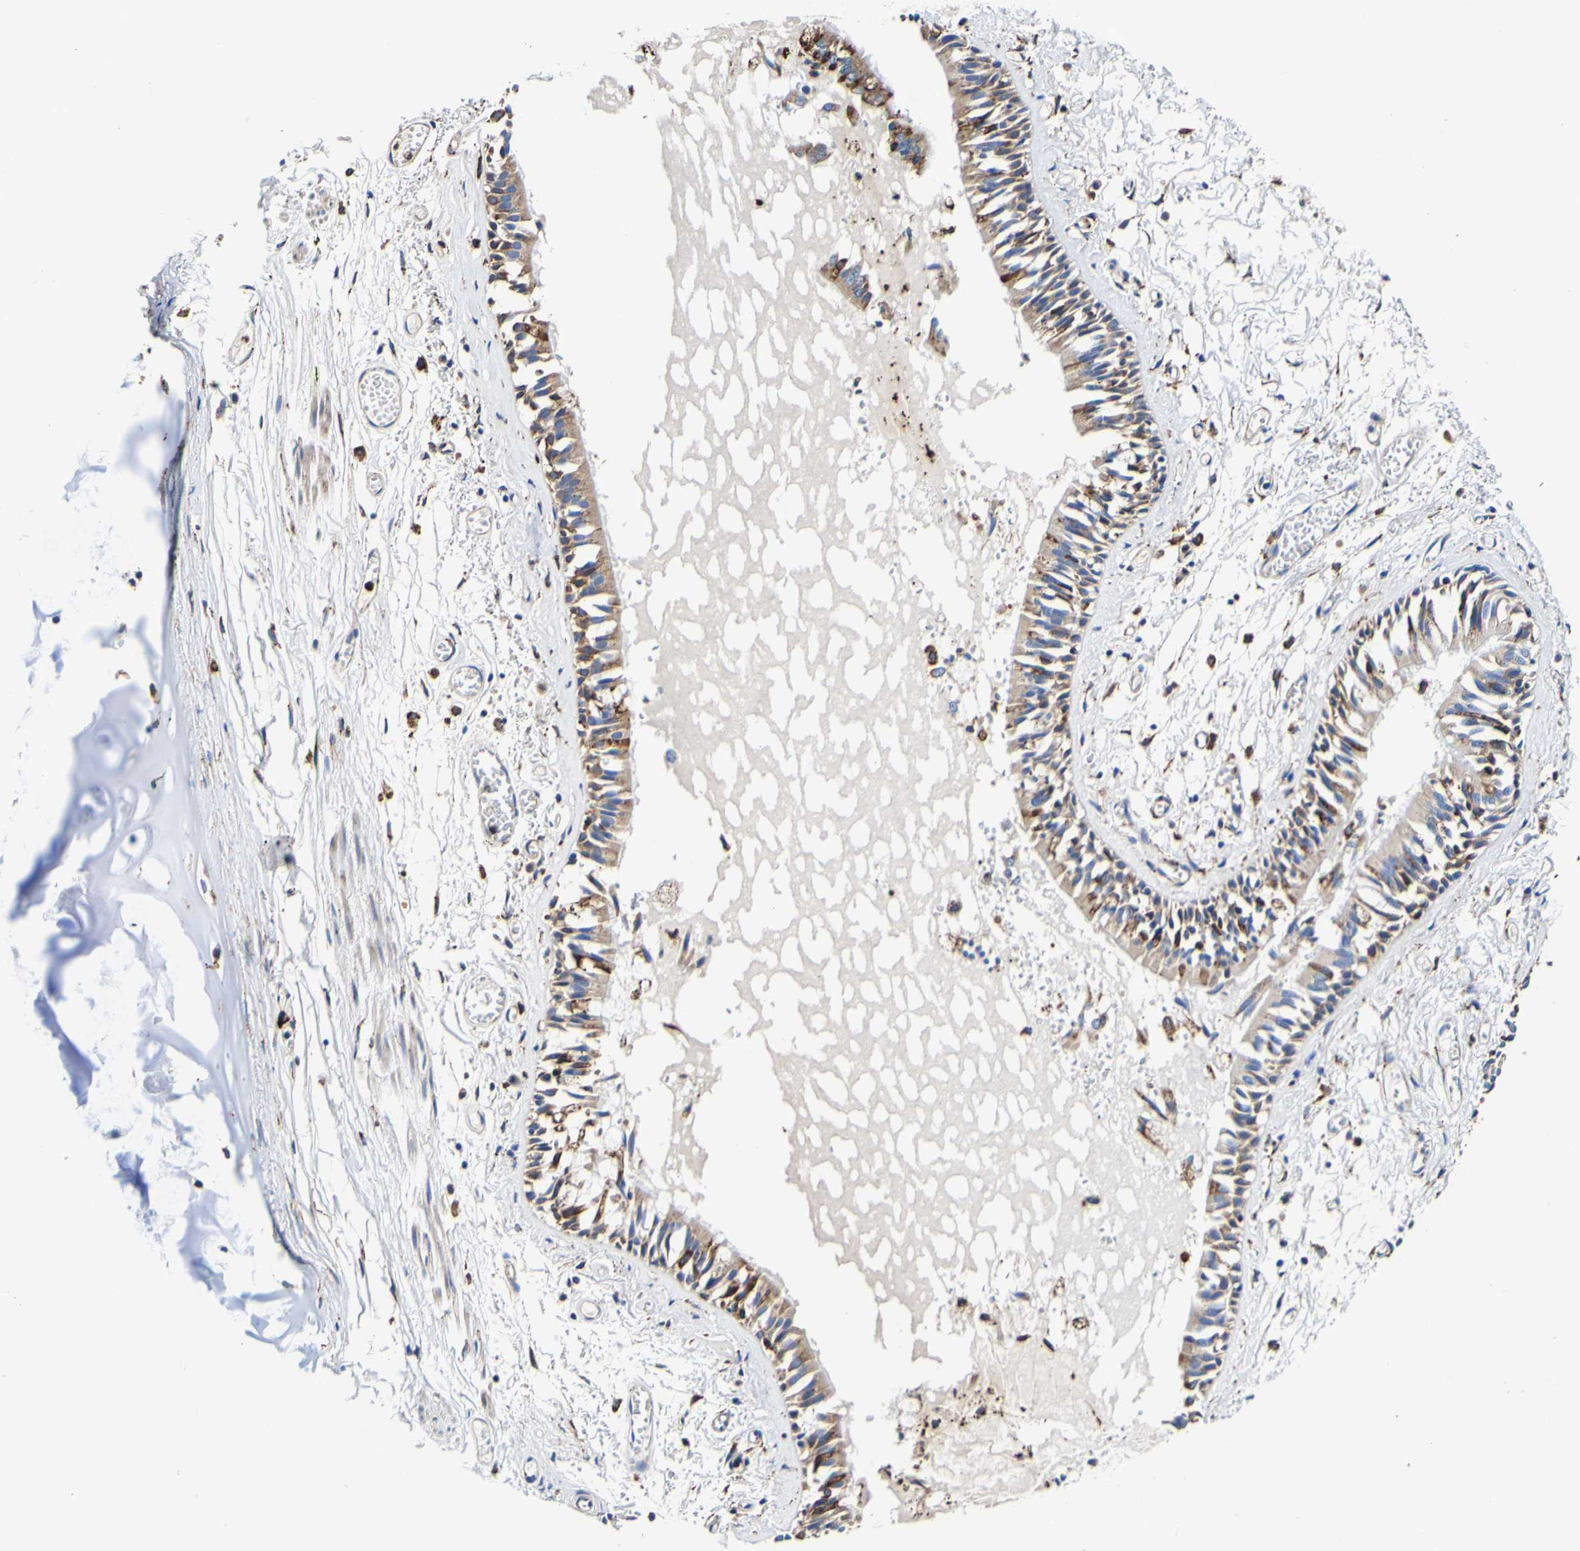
{"staining": {"intensity": "moderate", "quantity": ">75%", "location": "cytoplasmic/membranous"}, "tissue": "bronchus", "cell_type": "Respiratory epithelial cells", "image_type": "normal", "snomed": [{"axis": "morphology", "description": "Normal tissue, NOS"}, {"axis": "morphology", "description": "Inflammation, NOS"}, {"axis": "topography", "description": "Cartilage tissue"}, {"axis": "topography", "description": "Lung"}], "caption": "Immunohistochemistry (DAB) staining of unremarkable bronchus displays moderate cytoplasmic/membranous protein positivity in about >75% of respiratory epithelial cells. (brown staining indicates protein expression, while blue staining denotes nuclei).", "gene": "P4HB", "patient": {"sex": "male", "age": 71}}